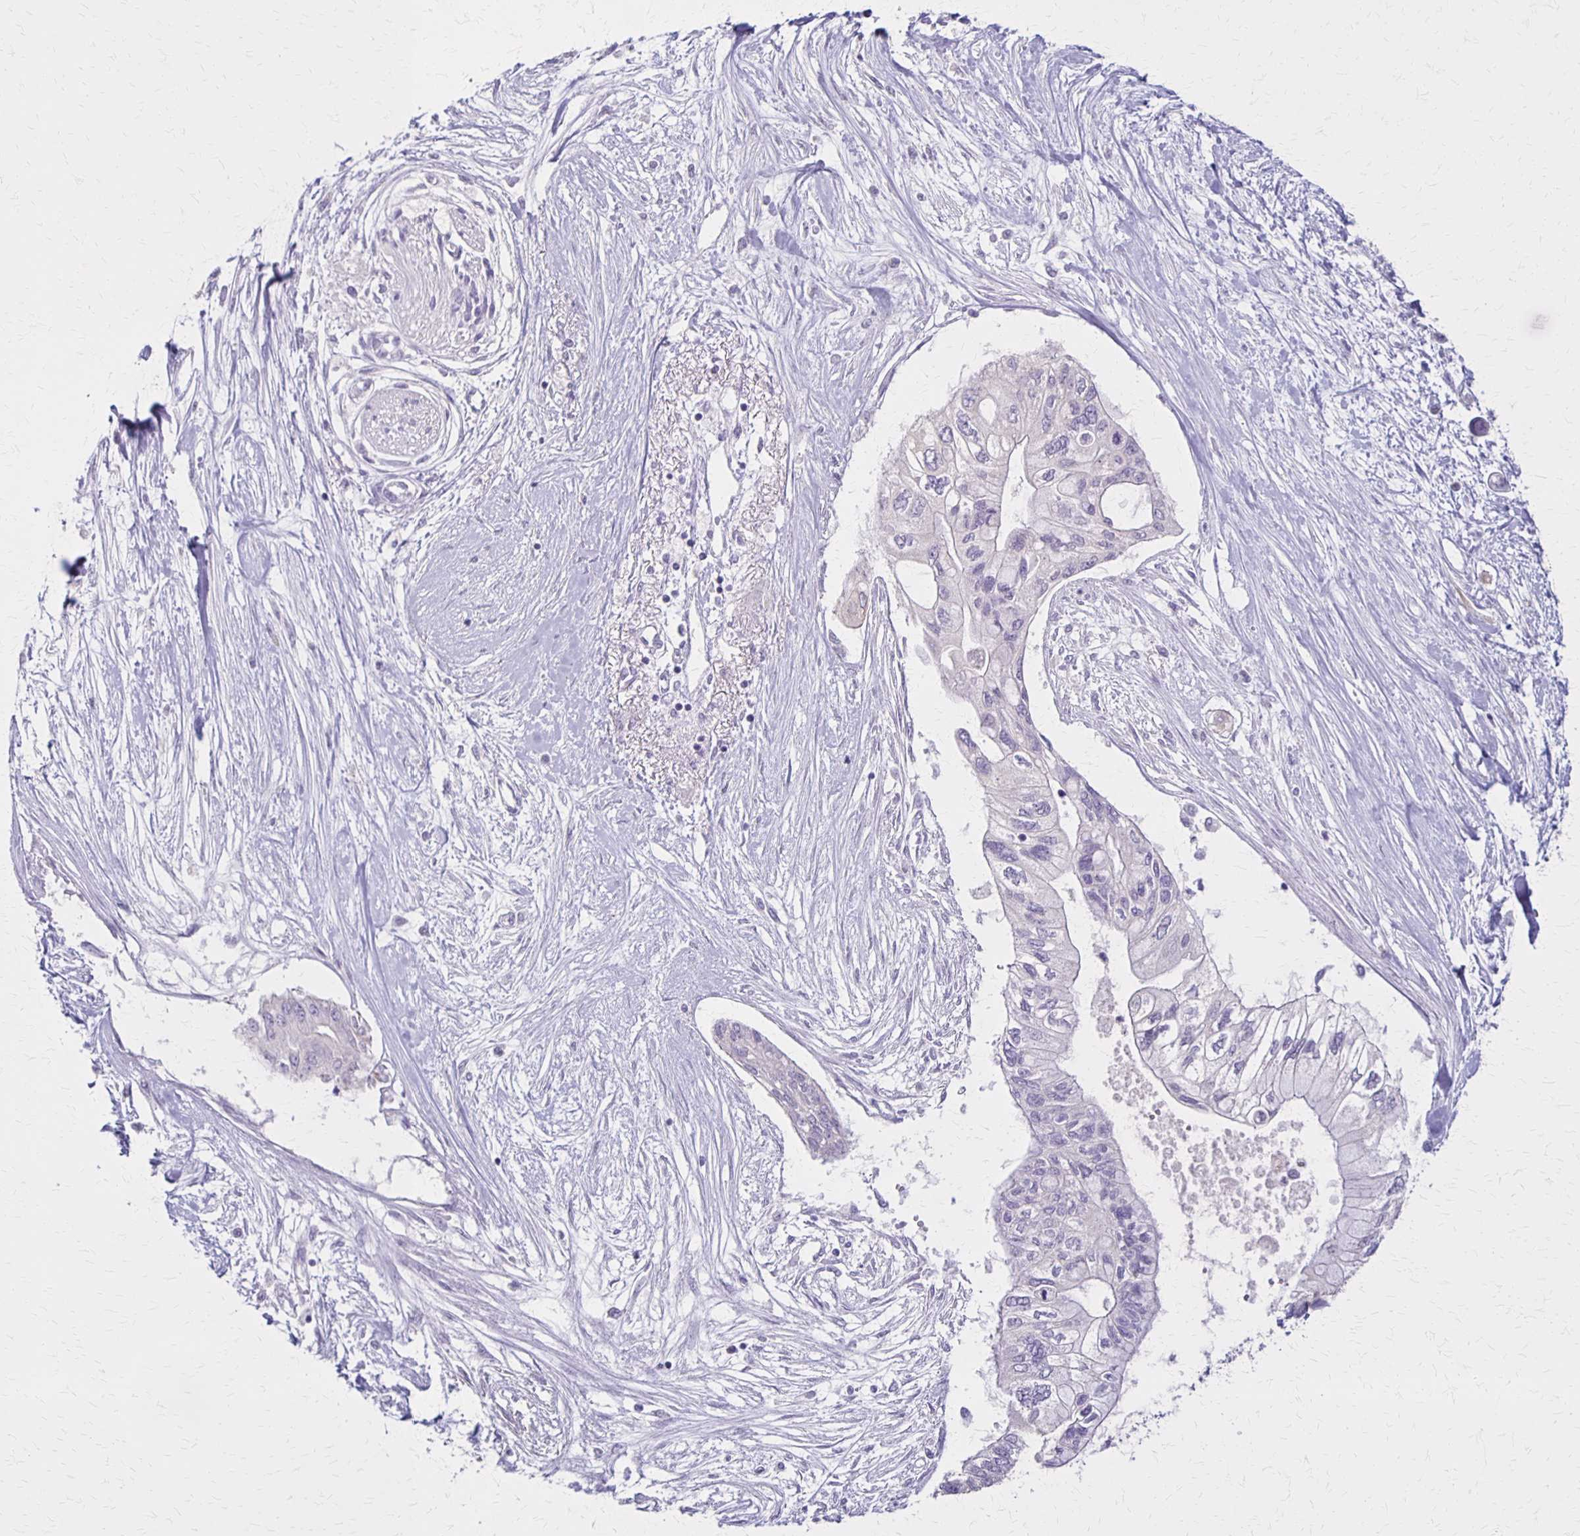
{"staining": {"intensity": "negative", "quantity": "none", "location": "none"}, "tissue": "pancreatic cancer", "cell_type": "Tumor cells", "image_type": "cancer", "snomed": [{"axis": "morphology", "description": "Adenocarcinoma, NOS"}, {"axis": "topography", "description": "Pancreas"}], "caption": "Pancreatic adenocarcinoma stained for a protein using IHC exhibits no positivity tumor cells.", "gene": "SLC35E2B", "patient": {"sex": "female", "age": 77}}